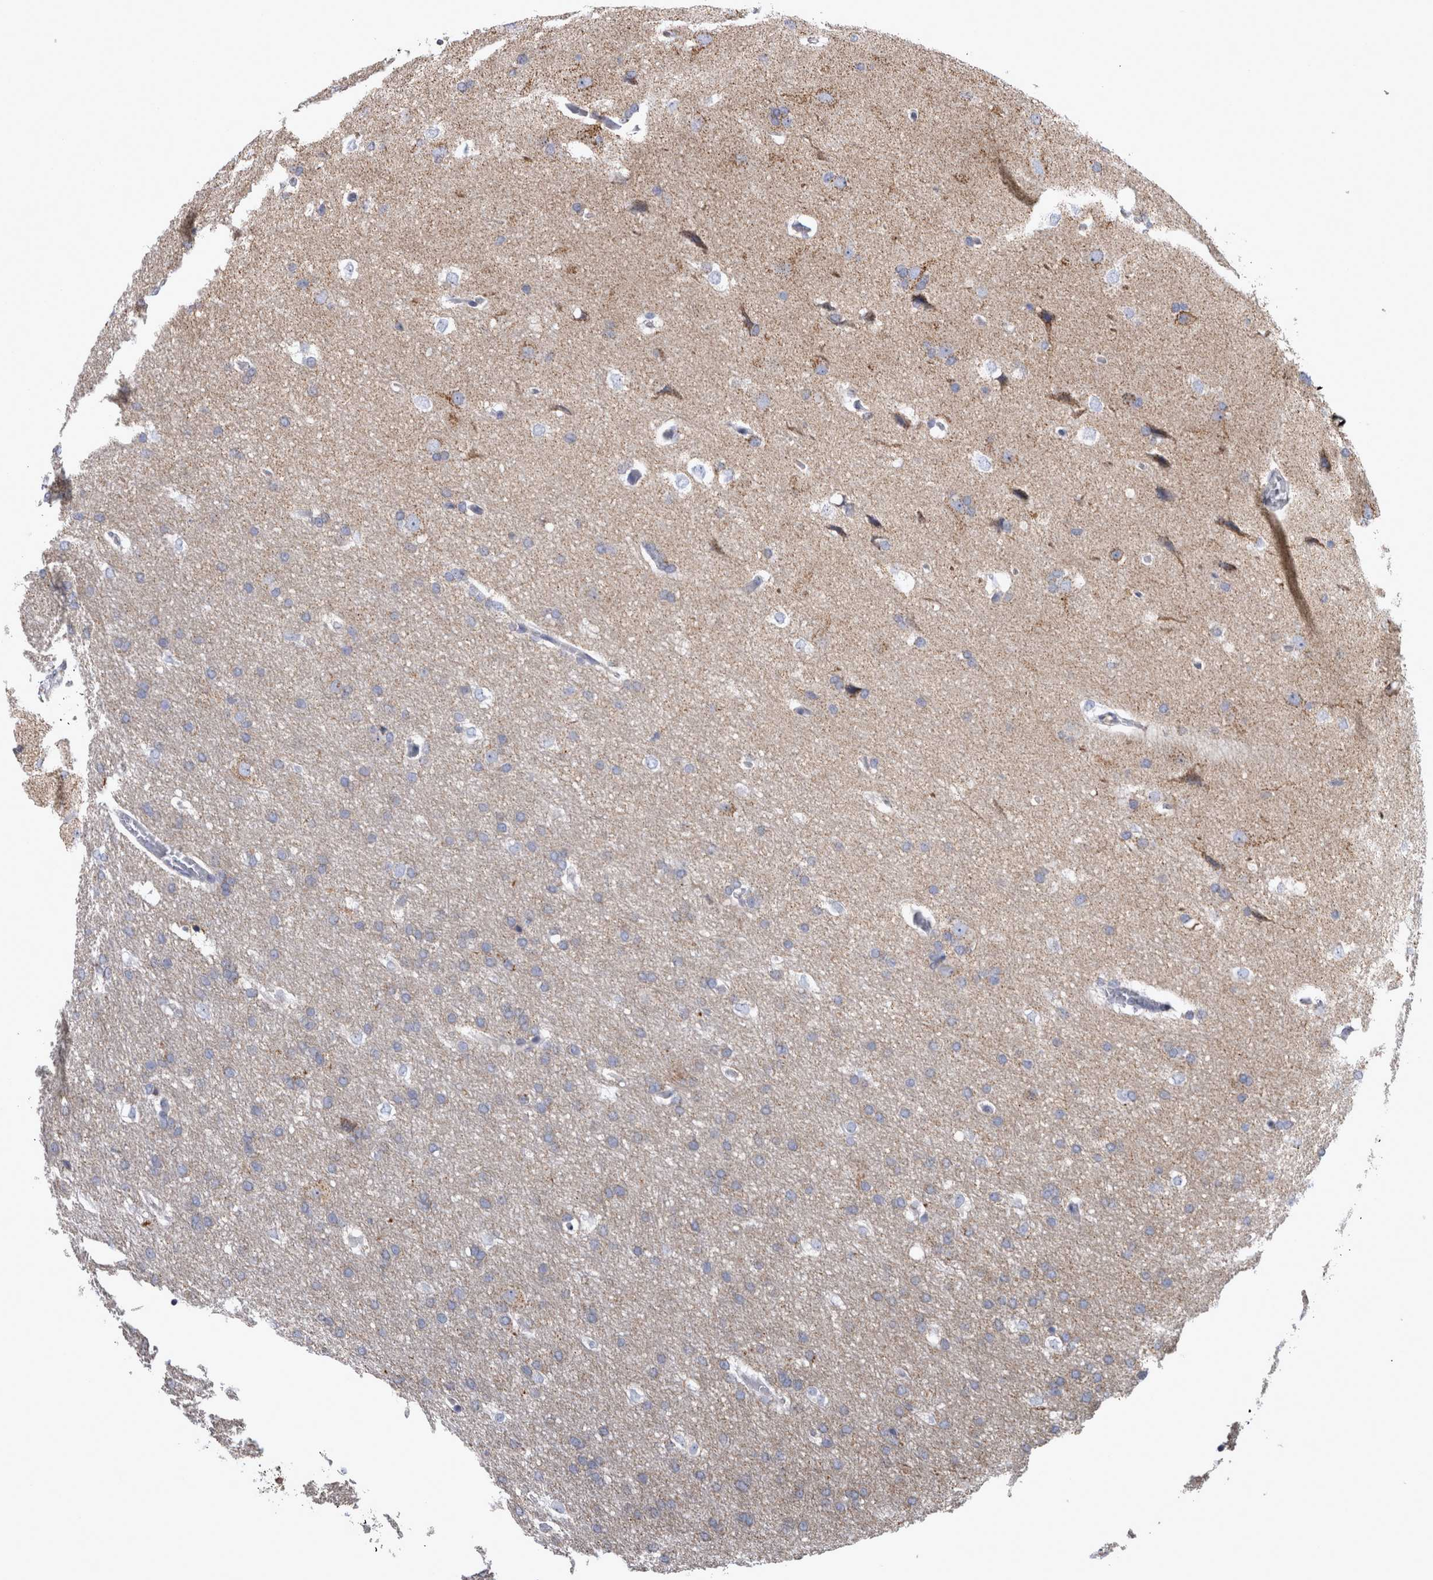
{"staining": {"intensity": "weak", "quantity": "<25%", "location": "cytoplasmic/membranous"}, "tissue": "glioma", "cell_type": "Tumor cells", "image_type": "cancer", "snomed": [{"axis": "morphology", "description": "Glioma, malignant, Low grade"}, {"axis": "topography", "description": "Brain"}], "caption": "Immunohistochemistry (IHC) photomicrograph of neoplastic tissue: human malignant glioma (low-grade) stained with DAB (3,3'-diaminobenzidine) shows no significant protein expression in tumor cells.", "gene": "MDH2", "patient": {"sex": "female", "age": 37}}